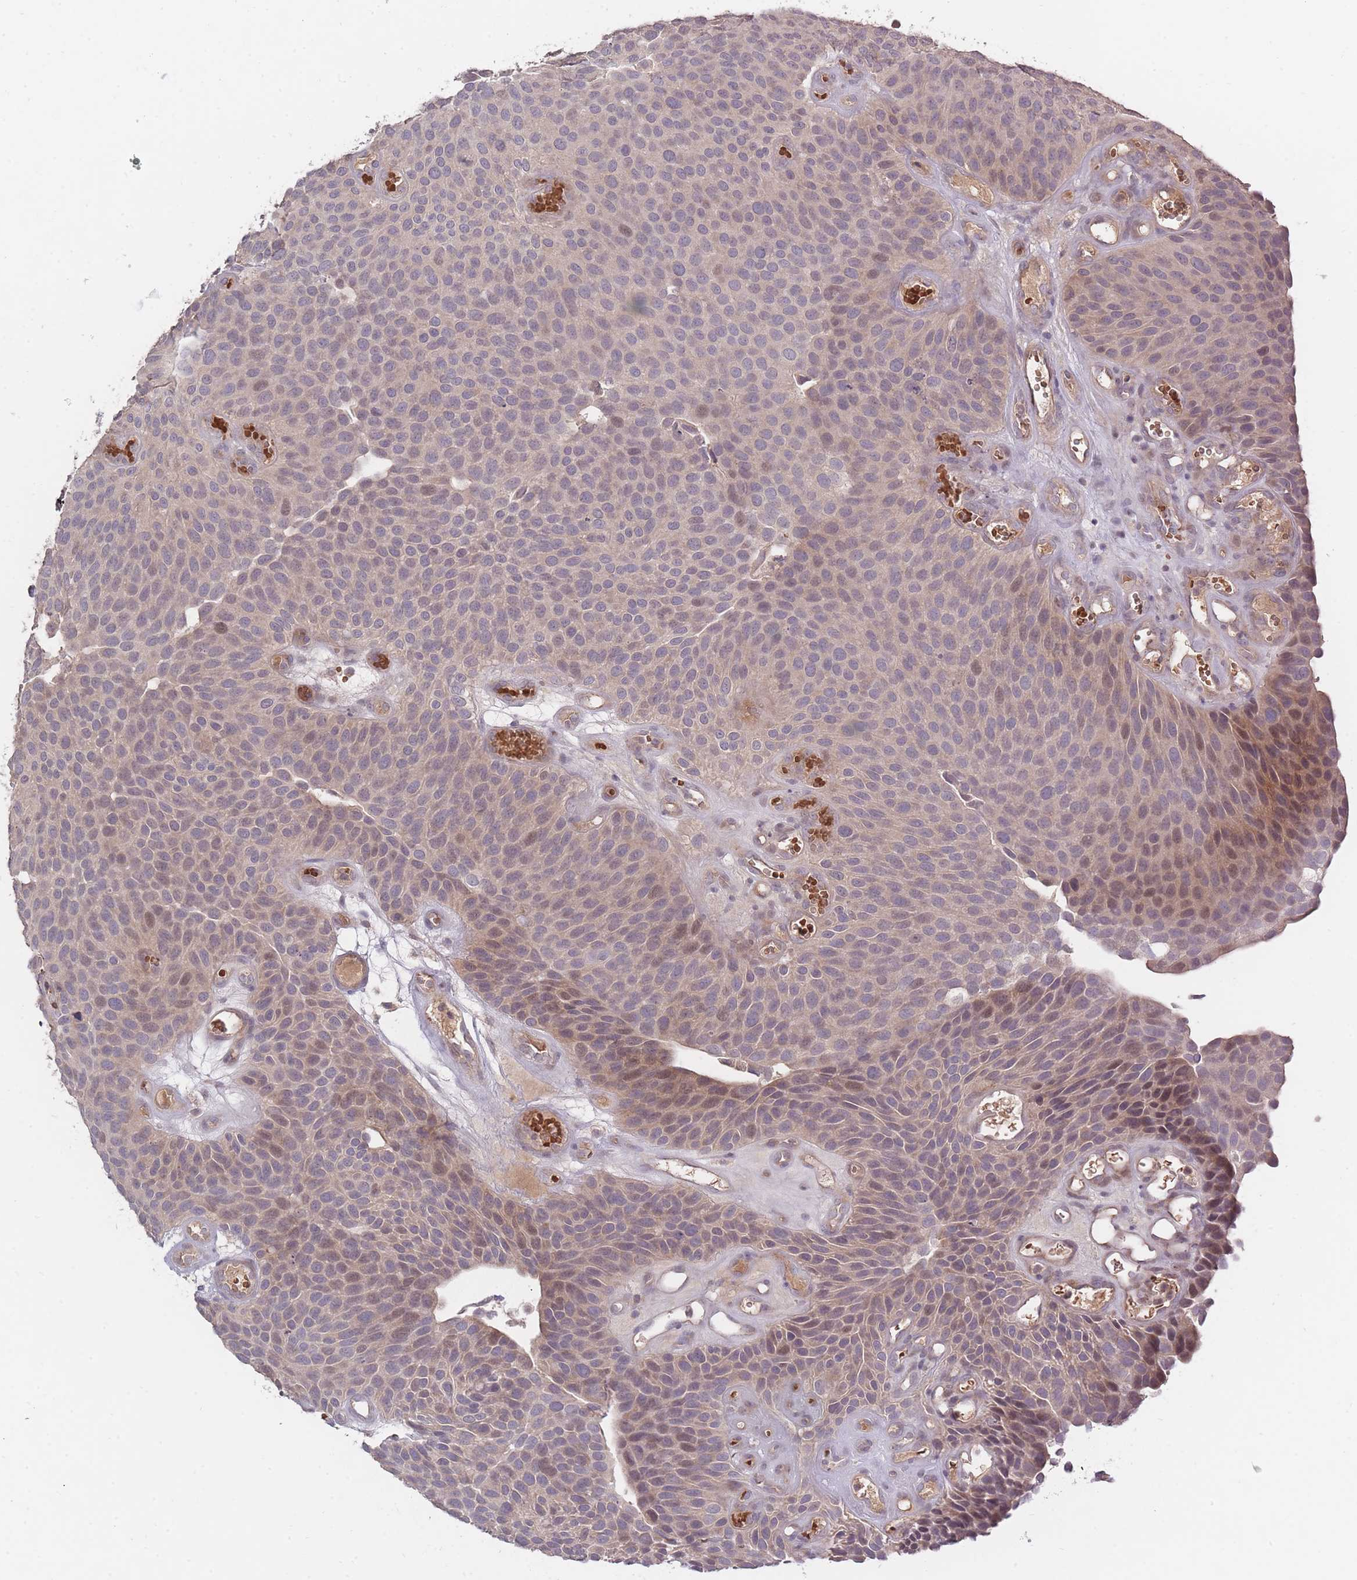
{"staining": {"intensity": "weak", "quantity": "25%-75%", "location": "cytoplasmic/membranous,nuclear"}, "tissue": "urothelial cancer", "cell_type": "Tumor cells", "image_type": "cancer", "snomed": [{"axis": "morphology", "description": "Urothelial carcinoma, Low grade"}, {"axis": "topography", "description": "Urinary bladder"}], "caption": "Urothelial cancer stained for a protein (brown) exhibits weak cytoplasmic/membranous and nuclear positive positivity in about 25%-75% of tumor cells.", "gene": "ADCYAP1R1", "patient": {"sex": "male", "age": 89}}